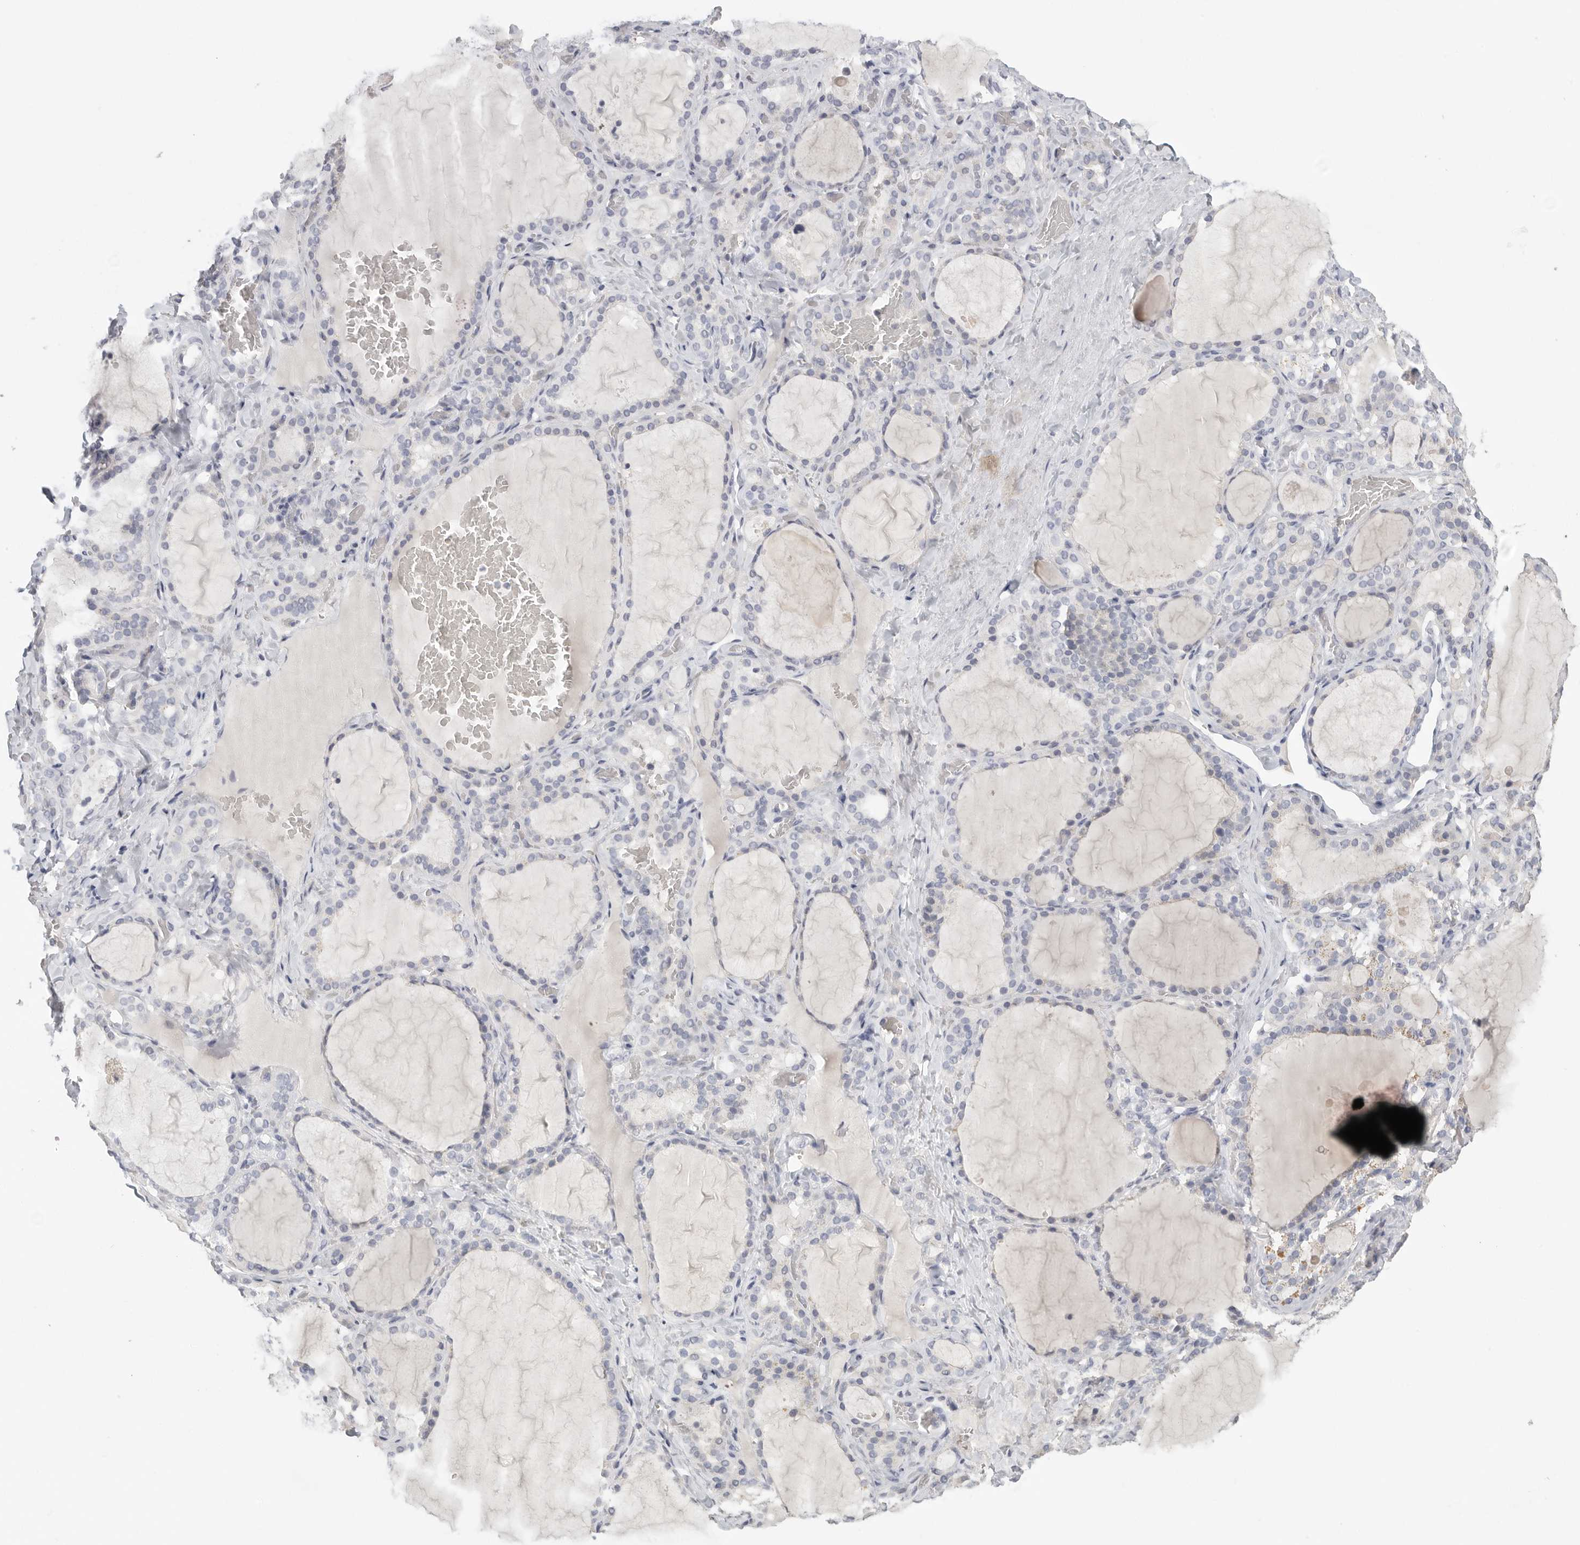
{"staining": {"intensity": "negative", "quantity": "none", "location": "none"}, "tissue": "thyroid gland", "cell_type": "Glandular cells", "image_type": "normal", "snomed": [{"axis": "morphology", "description": "Normal tissue, NOS"}, {"axis": "topography", "description": "Thyroid gland"}], "caption": "An immunohistochemistry histopathology image of normal thyroid gland is shown. There is no staining in glandular cells of thyroid gland. (DAB (3,3'-diaminobenzidine) IHC with hematoxylin counter stain).", "gene": "DNAJC11", "patient": {"sex": "female", "age": 22}}